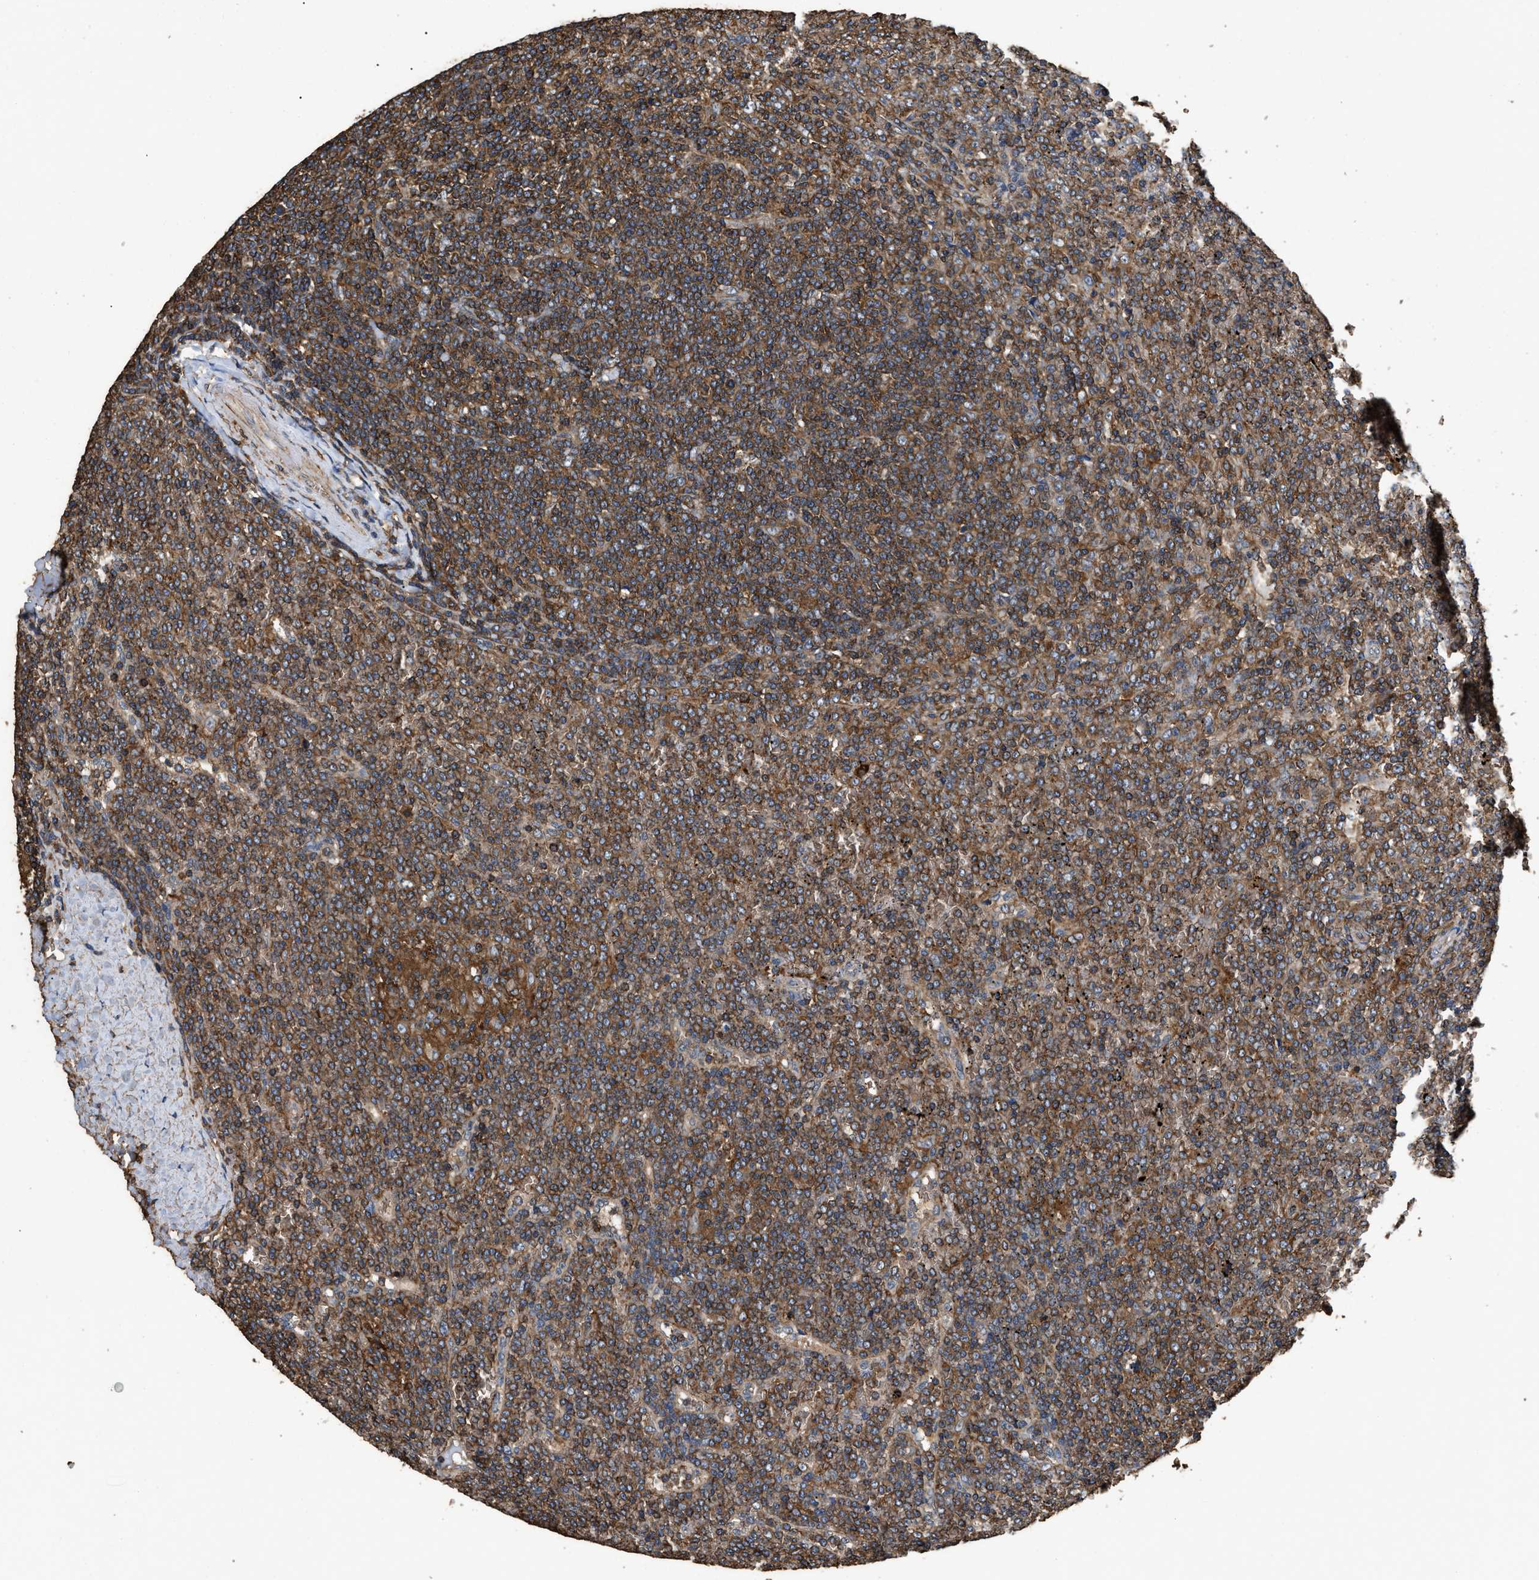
{"staining": {"intensity": "moderate", "quantity": ">75%", "location": "cytoplasmic/membranous"}, "tissue": "lymphoma", "cell_type": "Tumor cells", "image_type": "cancer", "snomed": [{"axis": "morphology", "description": "Malignant lymphoma, non-Hodgkin's type, Low grade"}, {"axis": "topography", "description": "Spleen"}], "caption": "There is medium levels of moderate cytoplasmic/membranous expression in tumor cells of low-grade malignant lymphoma, non-Hodgkin's type, as demonstrated by immunohistochemical staining (brown color).", "gene": "LINGO2", "patient": {"sex": "female", "age": 19}}